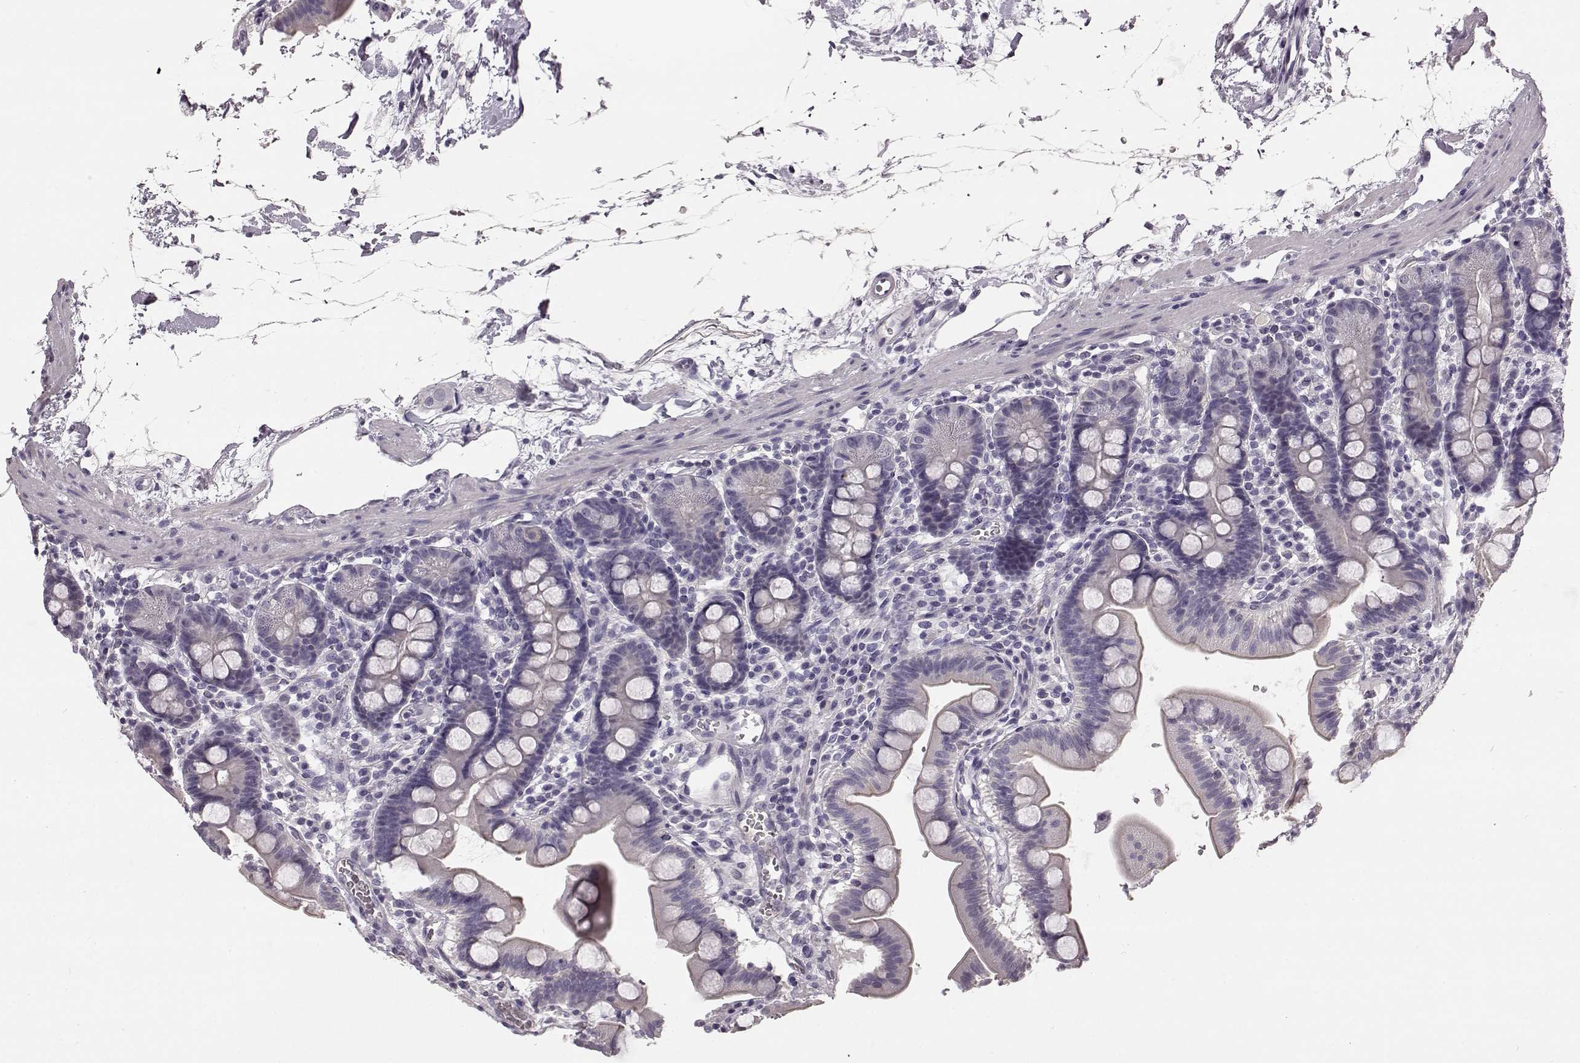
{"staining": {"intensity": "negative", "quantity": "none", "location": "none"}, "tissue": "duodenum", "cell_type": "Glandular cells", "image_type": "normal", "snomed": [{"axis": "morphology", "description": "Normal tissue, NOS"}, {"axis": "topography", "description": "Duodenum"}], "caption": "Immunohistochemistry (IHC) image of benign duodenum: duodenum stained with DAB displays no significant protein staining in glandular cells. (DAB immunohistochemistry (IHC) with hematoxylin counter stain).", "gene": "KRT81", "patient": {"sex": "male", "age": 59}}